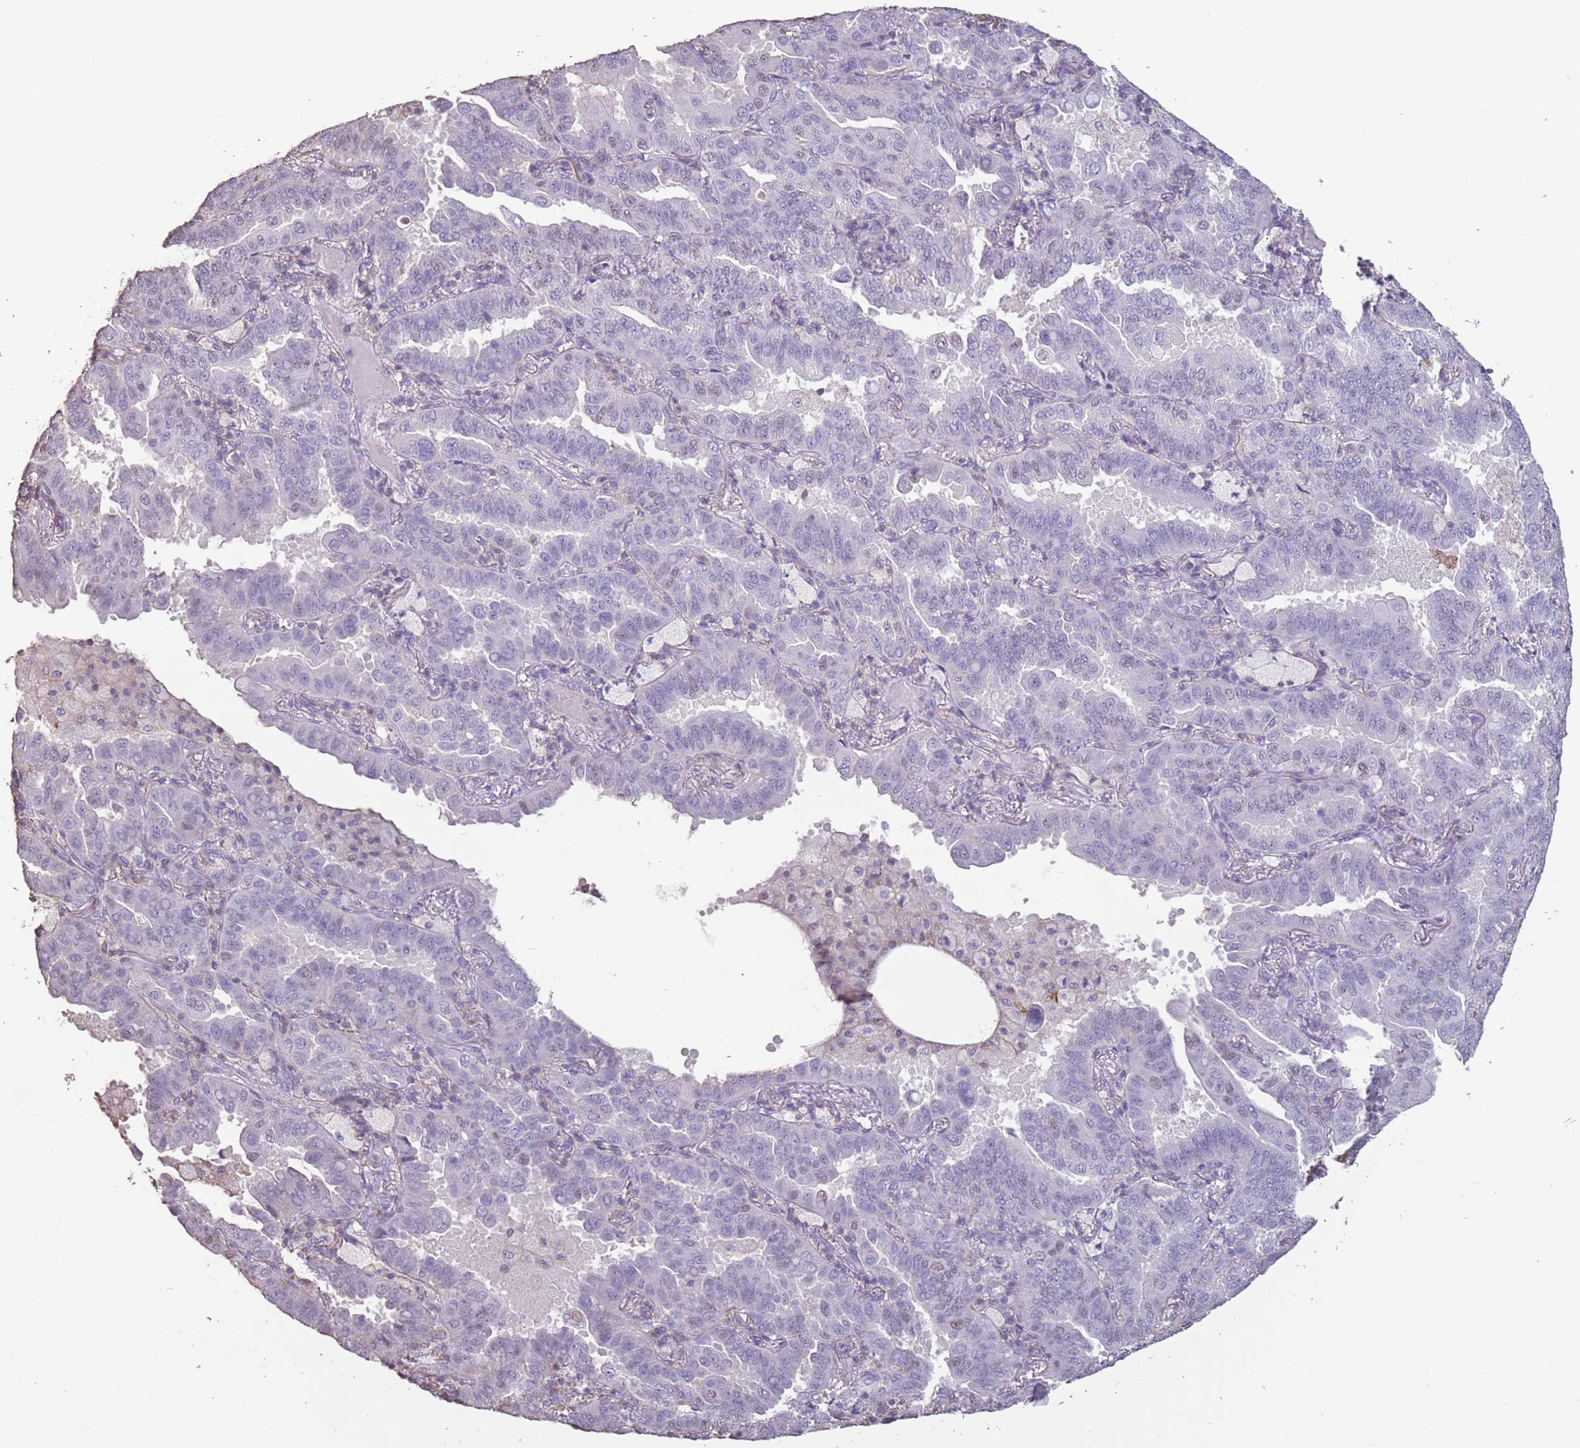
{"staining": {"intensity": "negative", "quantity": "none", "location": "none"}, "tissue": "lung cancer", "cell_type": "Tumor cells", "image_type": "cancer", "snomed": [{"axis": "morphology", "description": "Adenocarcinoma, NOS"}, {"axis": "topography", "description": "Lung"}], "caption": "Immunohistochemistry image of neoplastic tissue: human lung cancer (adenocarcinoma) stained with DAB demonstrates no significant protein staining in tumor cells. Nuclei are stained in blue.", "gene": "SUN5", "patient": {"sex": "male", "age": 64}}